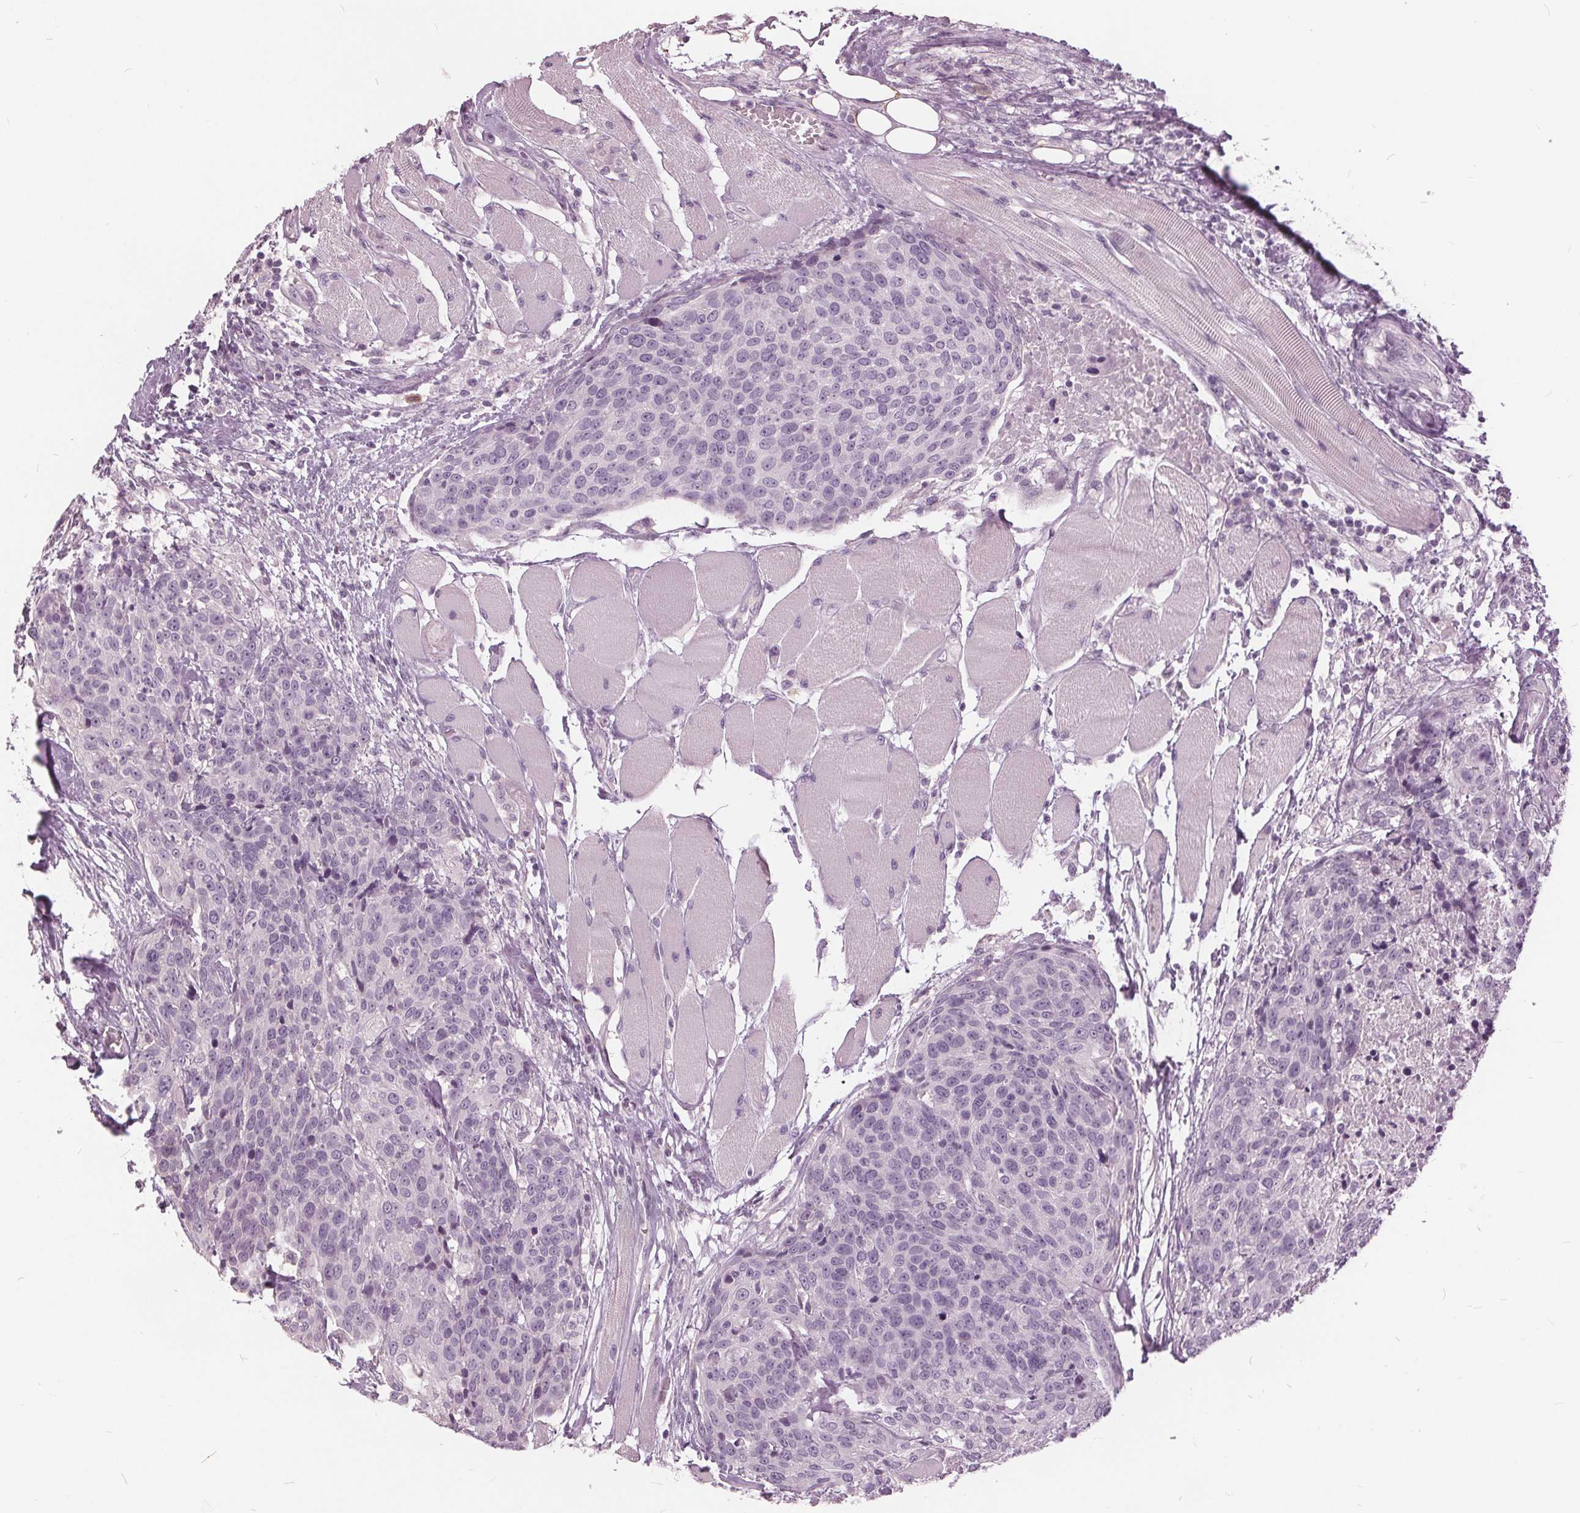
{"staining": {"intensity": "negative", "quantity": "none", "location": "none"}, "tissue": "head and neck cancer", "cell_type": "Tumor cells", "image_type": "cancer", "snomed": [{"axis": "morphology", "description": "Squamous cell carcinoma, NOS"}, {"axis": "topography", "description": "Oral tissue"}, {"axis": "topography", "description": "Head-Neck"}], "caption": "DAB (3,3'-diaminobenzidine) immunohistochemical staining of human head and neck squamous cell carcinoma demonstrates no significant expression in tumor cells. Nuclei are stained in blue.", "gene": "KLK13", "patient": {"sex": "male", "age": 64}}